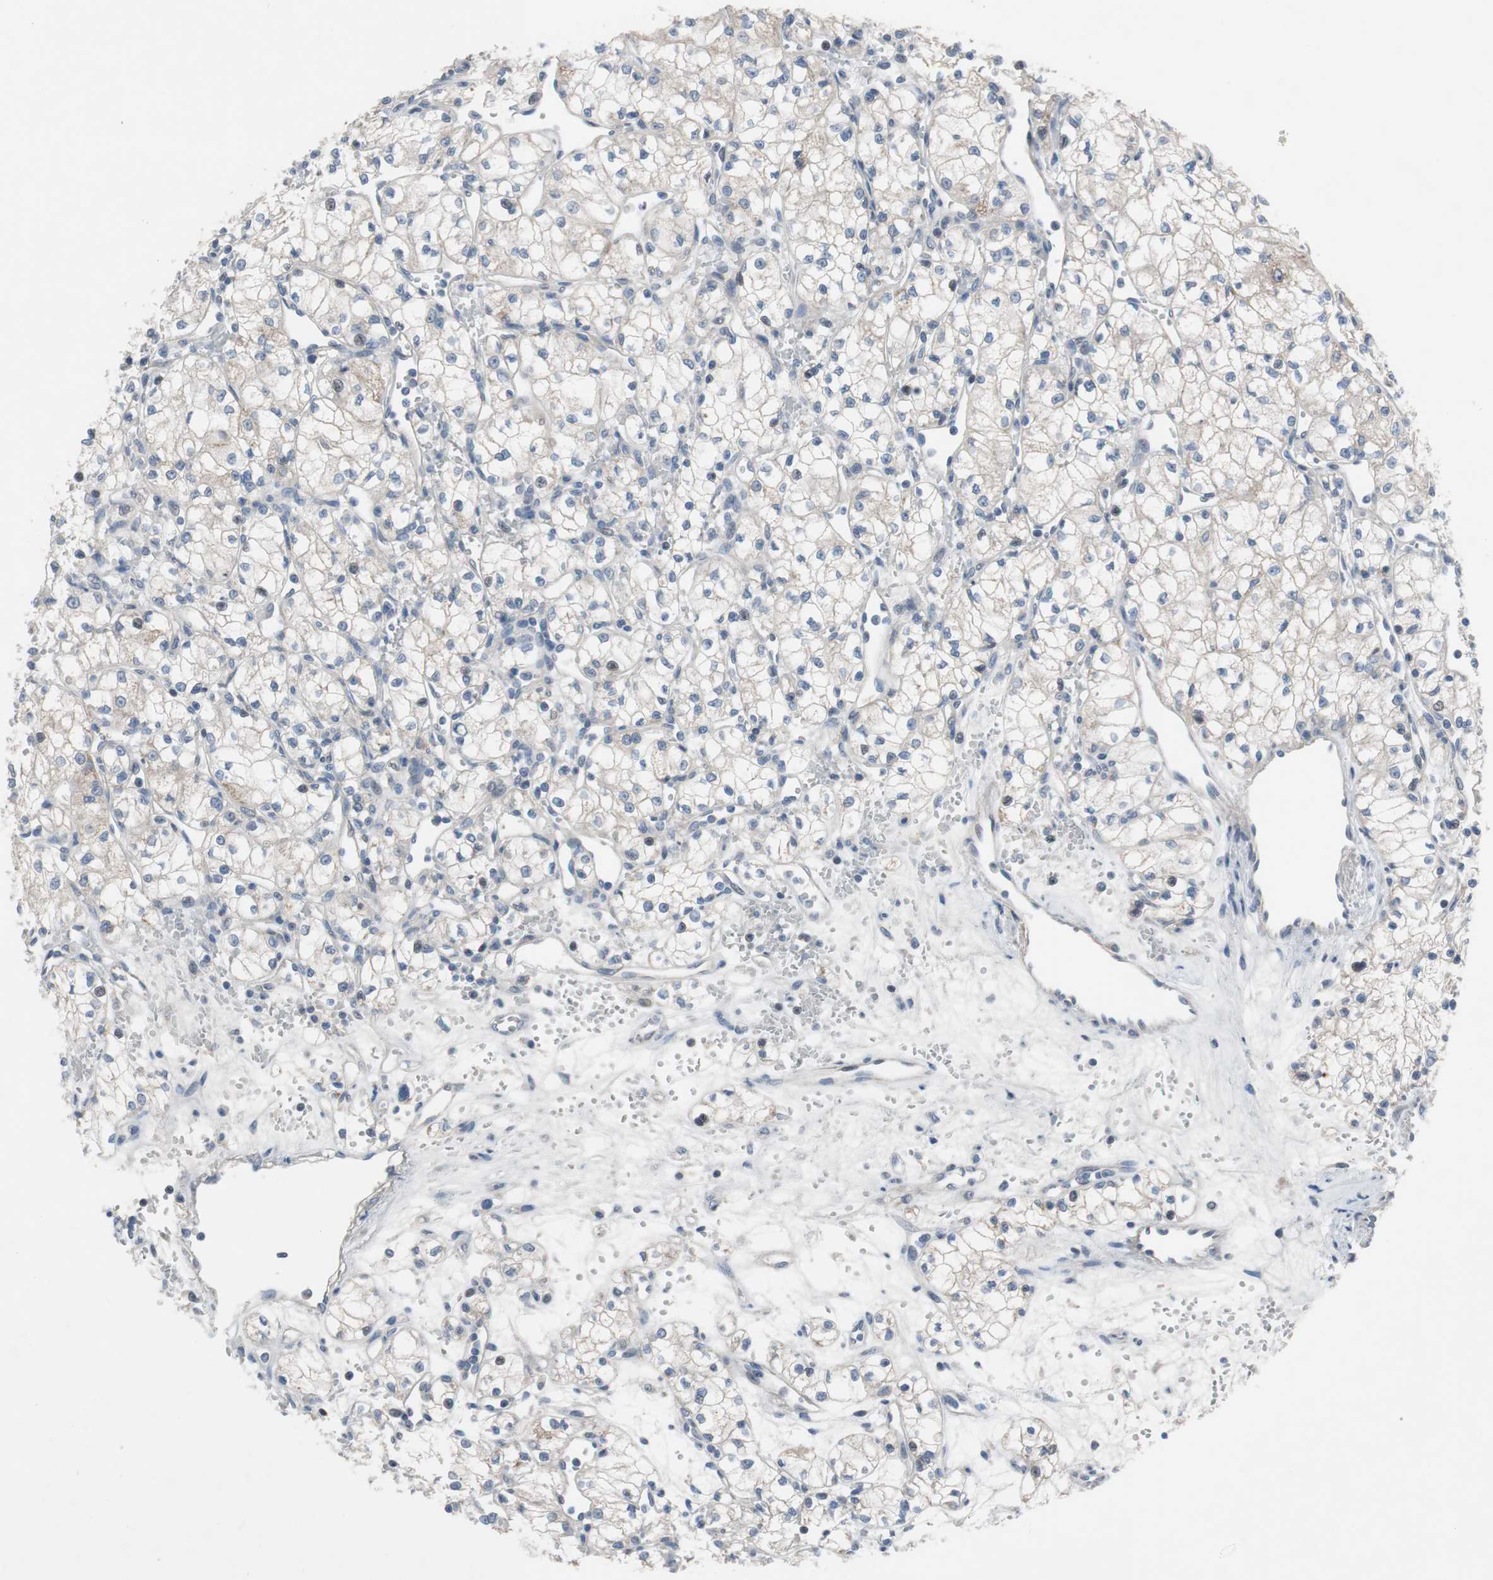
{"staining": {"intensity": "negative", "quantity": "none", "location": "none"}, "tissue": "renal cancer", "cell_type": "Tumor cells", "image_type": "cancer", "snomed": [{"axis": "morphology", "description": "Normal tissue, NOS"}, {"axis": "morphology", "description": "Adenocarcinoma, NOS"}, {"axis": "topography", "description": "Kidney"}], "caption": "A high-resolution histopathology image shows IHC staining of adenocarcinoma (renal), which displays no significant staining in tumor cells.", "gene": "TACR3", "patient": {"sex": "male", "age": 59}}